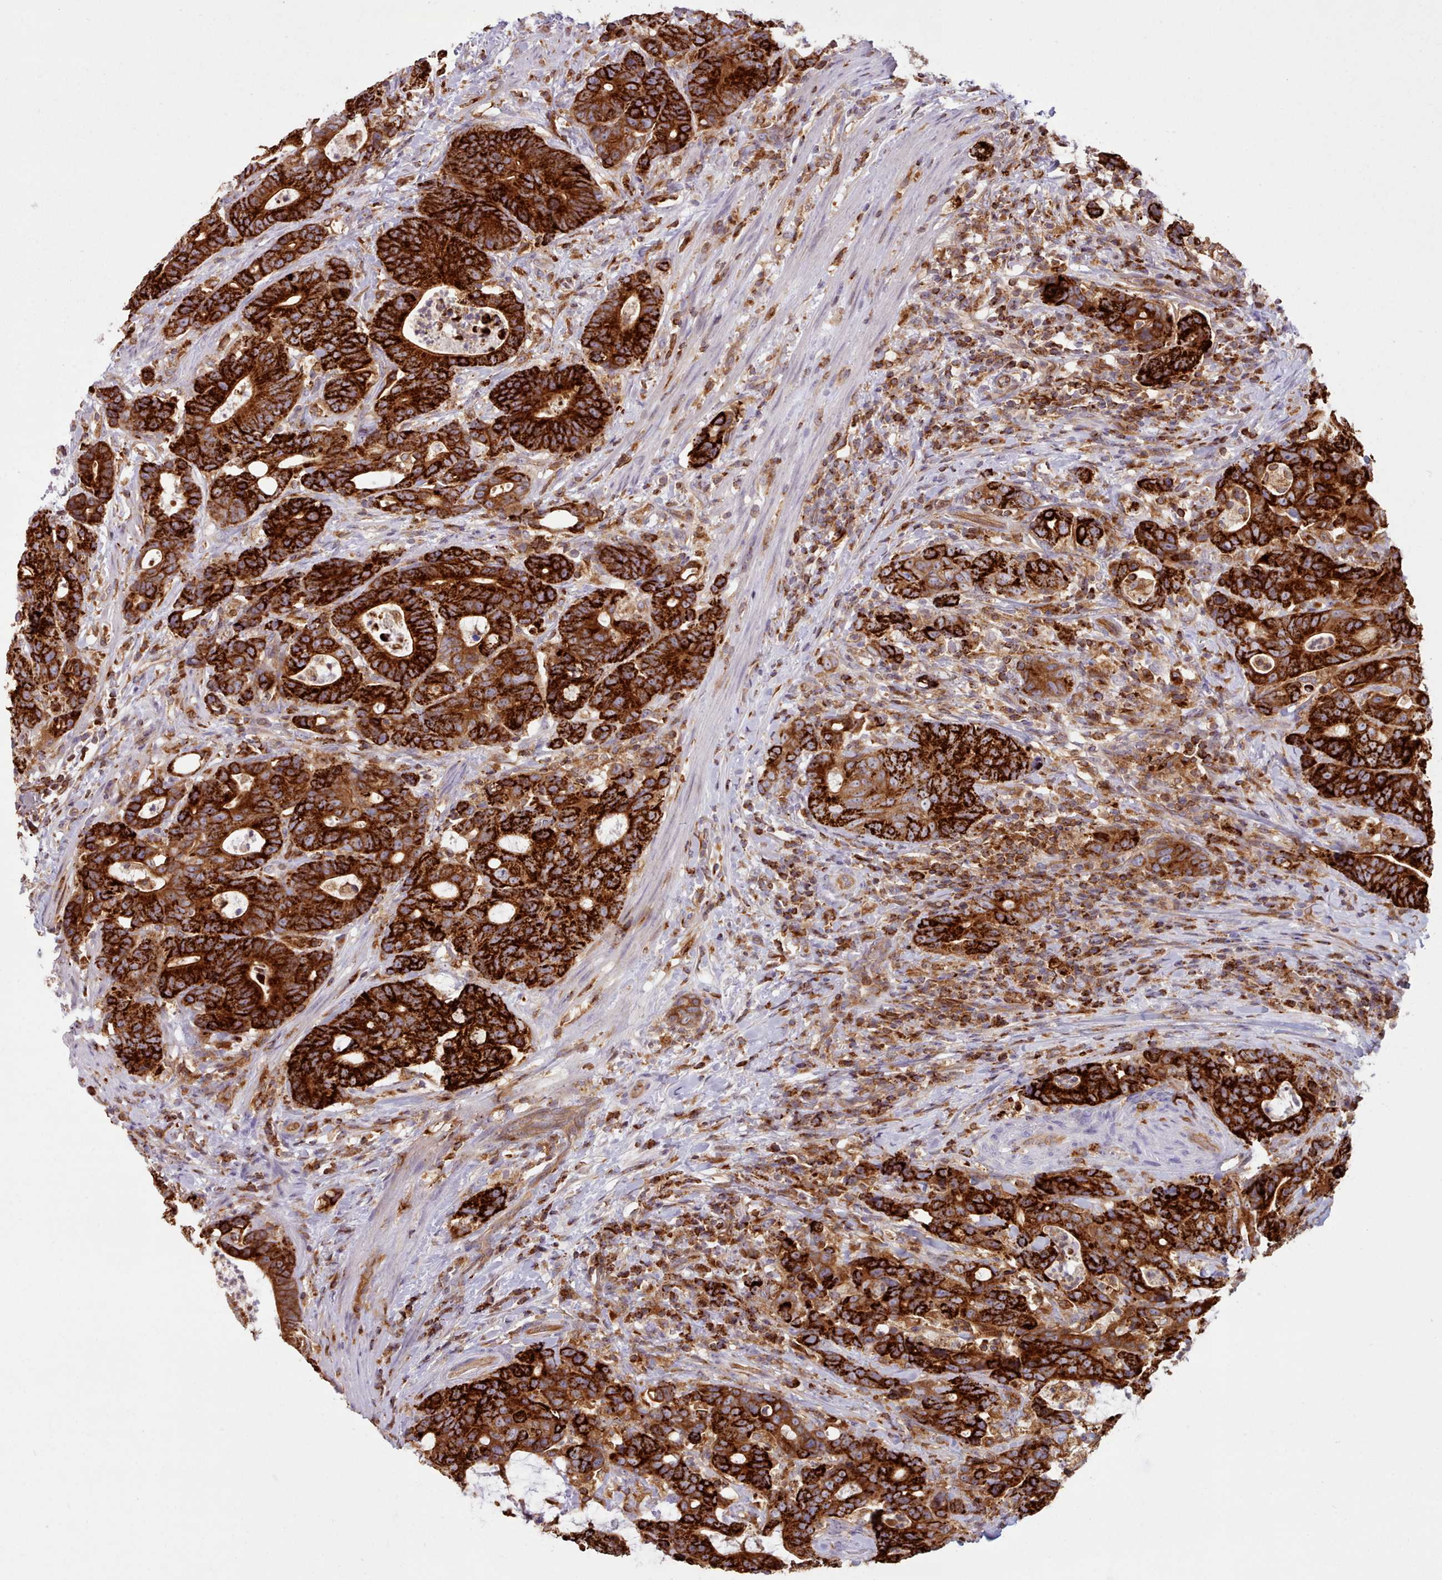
{"staining": {"intensity": "strong", "quantity": ">75%", "location": "cytoplasmic/membranous"}, "tissue": "colorectal cancer", "cell_type": "Tumor cells", "image_type": "cancer", "snomed": [{"axis": "morphology", "description": "Adenocarcinoma, NOS"}, {"axis": "topography", "description": "Colon"}], "caption": "Protein expression analysis of human colorectal adenocarcinoma reveals strong cytoplasmic/membranous positivity in approximately >75% of tumor cells.", "gene": "CRYBG1", "patient": {"sex": "female", "age": 82}}